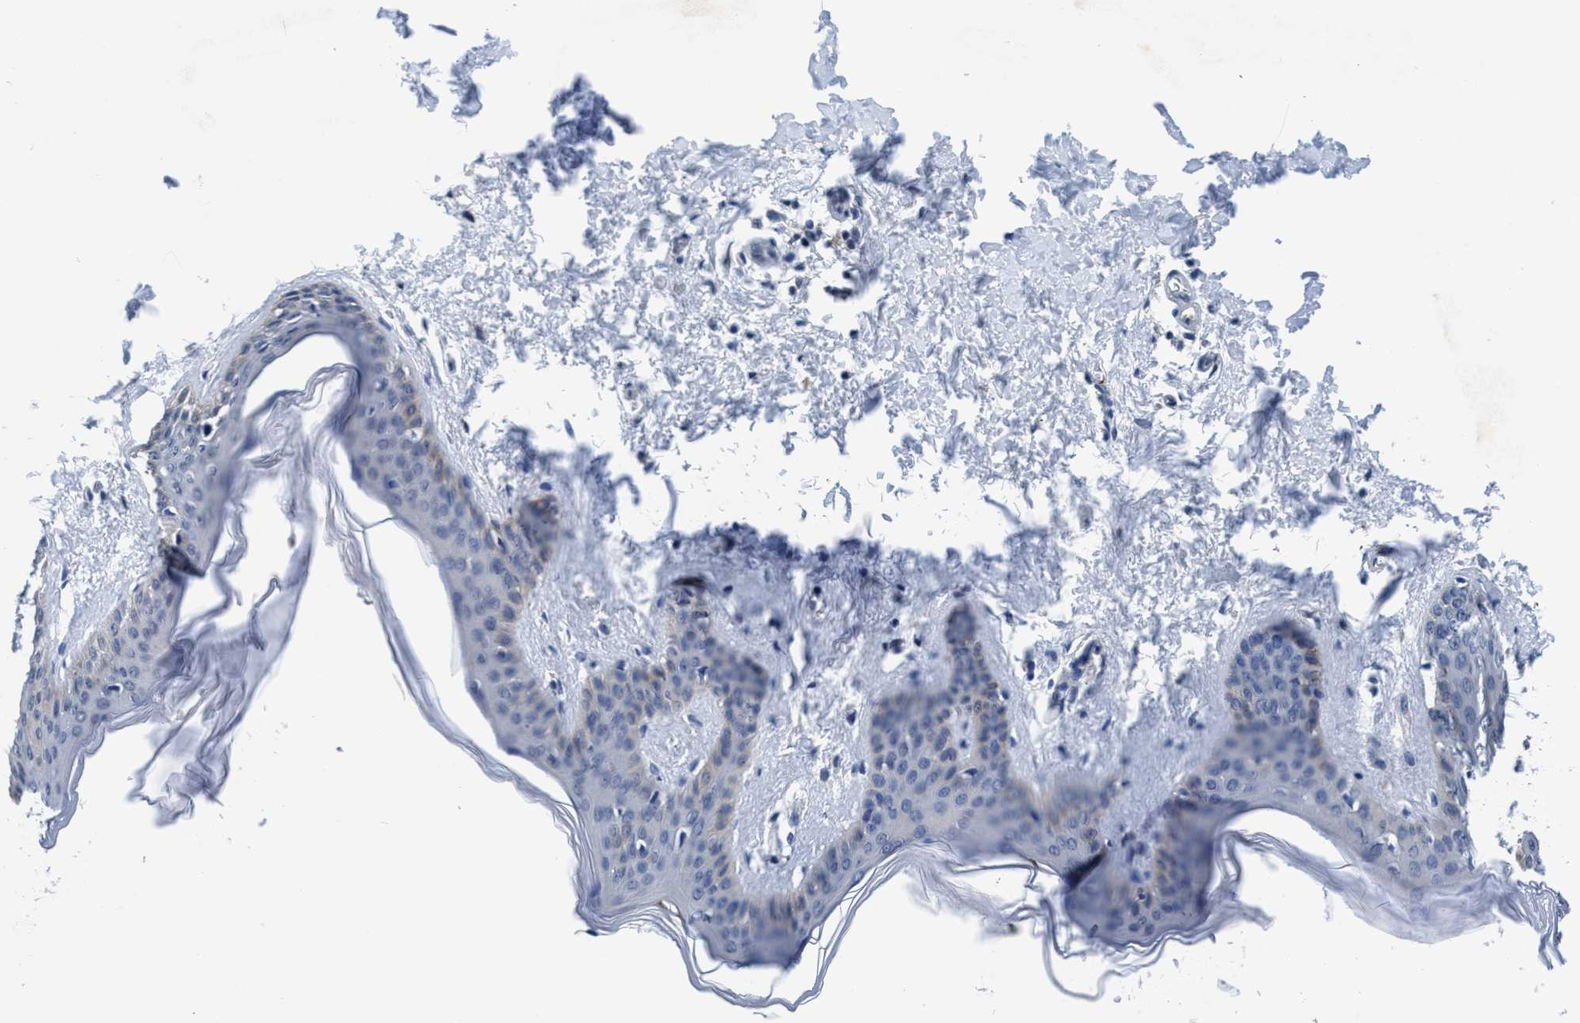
{"staining": {"intensity": "negative", "quantity": "none", "location": "none"}, "tissue": "skin", "cell_type": "Fibroblasts", "image_type": "normal", "snomed": [{"axis": "morphology", "description": "Normal tissue, NOS"}, {"axis": "topography", "description": "Skin"}], "caption": "This photomicrograph is of benign skin stained with immunohistochemistry (IHC) to label a protein in brown with the nuclei are counter-stained blue. There is no positivity in fibroblasts.", "gene": "TMEM94", "patient": {"sex": "female", "age": 17}}